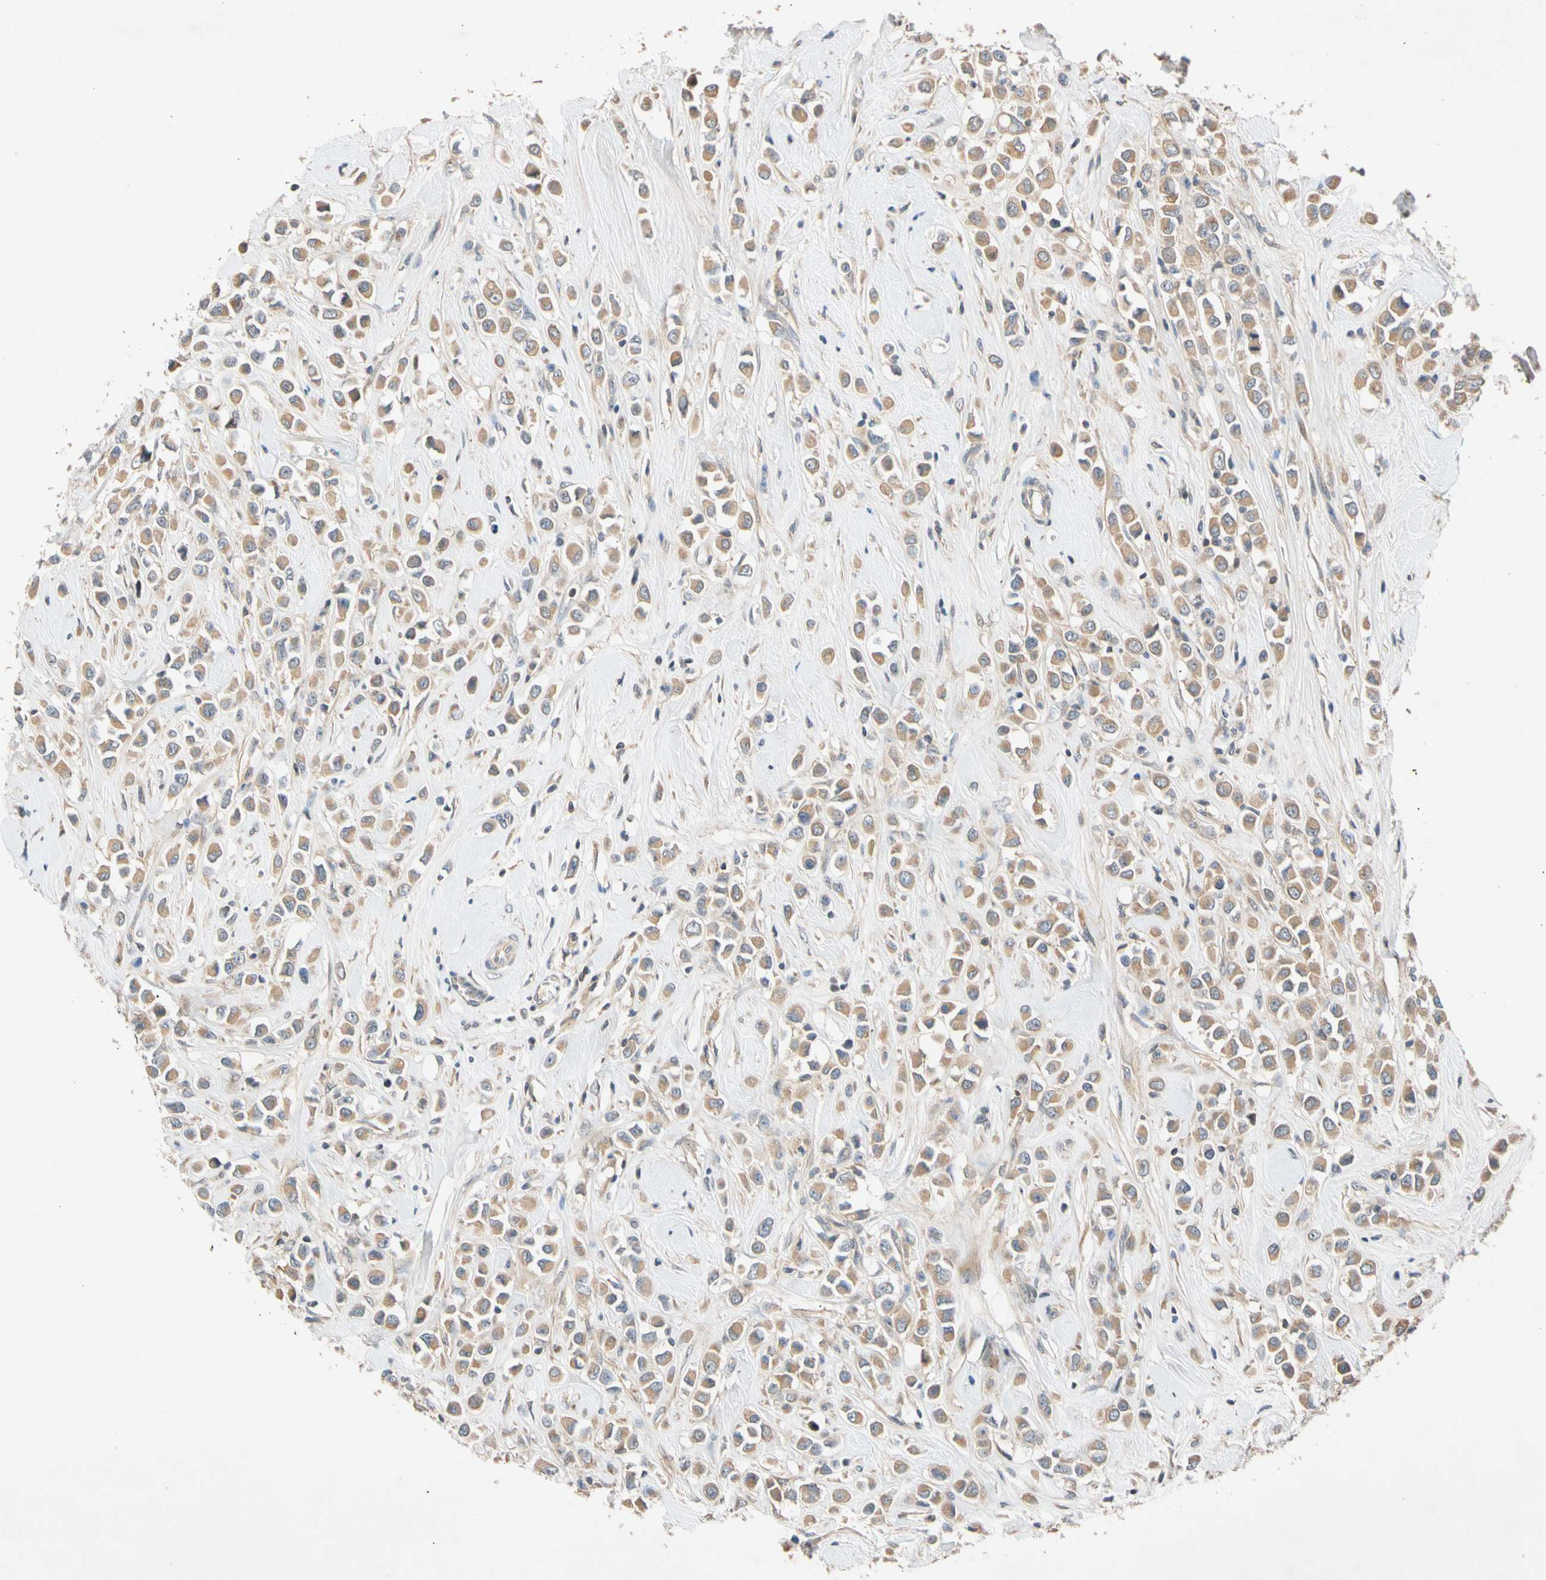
{"staining": {"intensity": "weak", "quantity": ">75%", "location": "cytoplasmic/membranous"}, "tissue": "breast cancer", "cell_type": "Tumor cells", "image_type": "cancer", "snomed": [{"axis": "morphology", "description": "Duct carcinoma"}, {"axis": "topography", "description": "Breast"}], "caption": "Breast invasive ductal carcinoma tissue exhibits weak cytoplasmic/membranous expression in approximately >75% of tumor cells, visualized by immunohistochemistry. Using DAB (3,3'-diaminobenzidine) (brown) and hematoxylin (blue) stains, captured at high magnification using brightfield microscopy.", "gene": "CNST", "patient": {"sex": "female", "age": 61}}